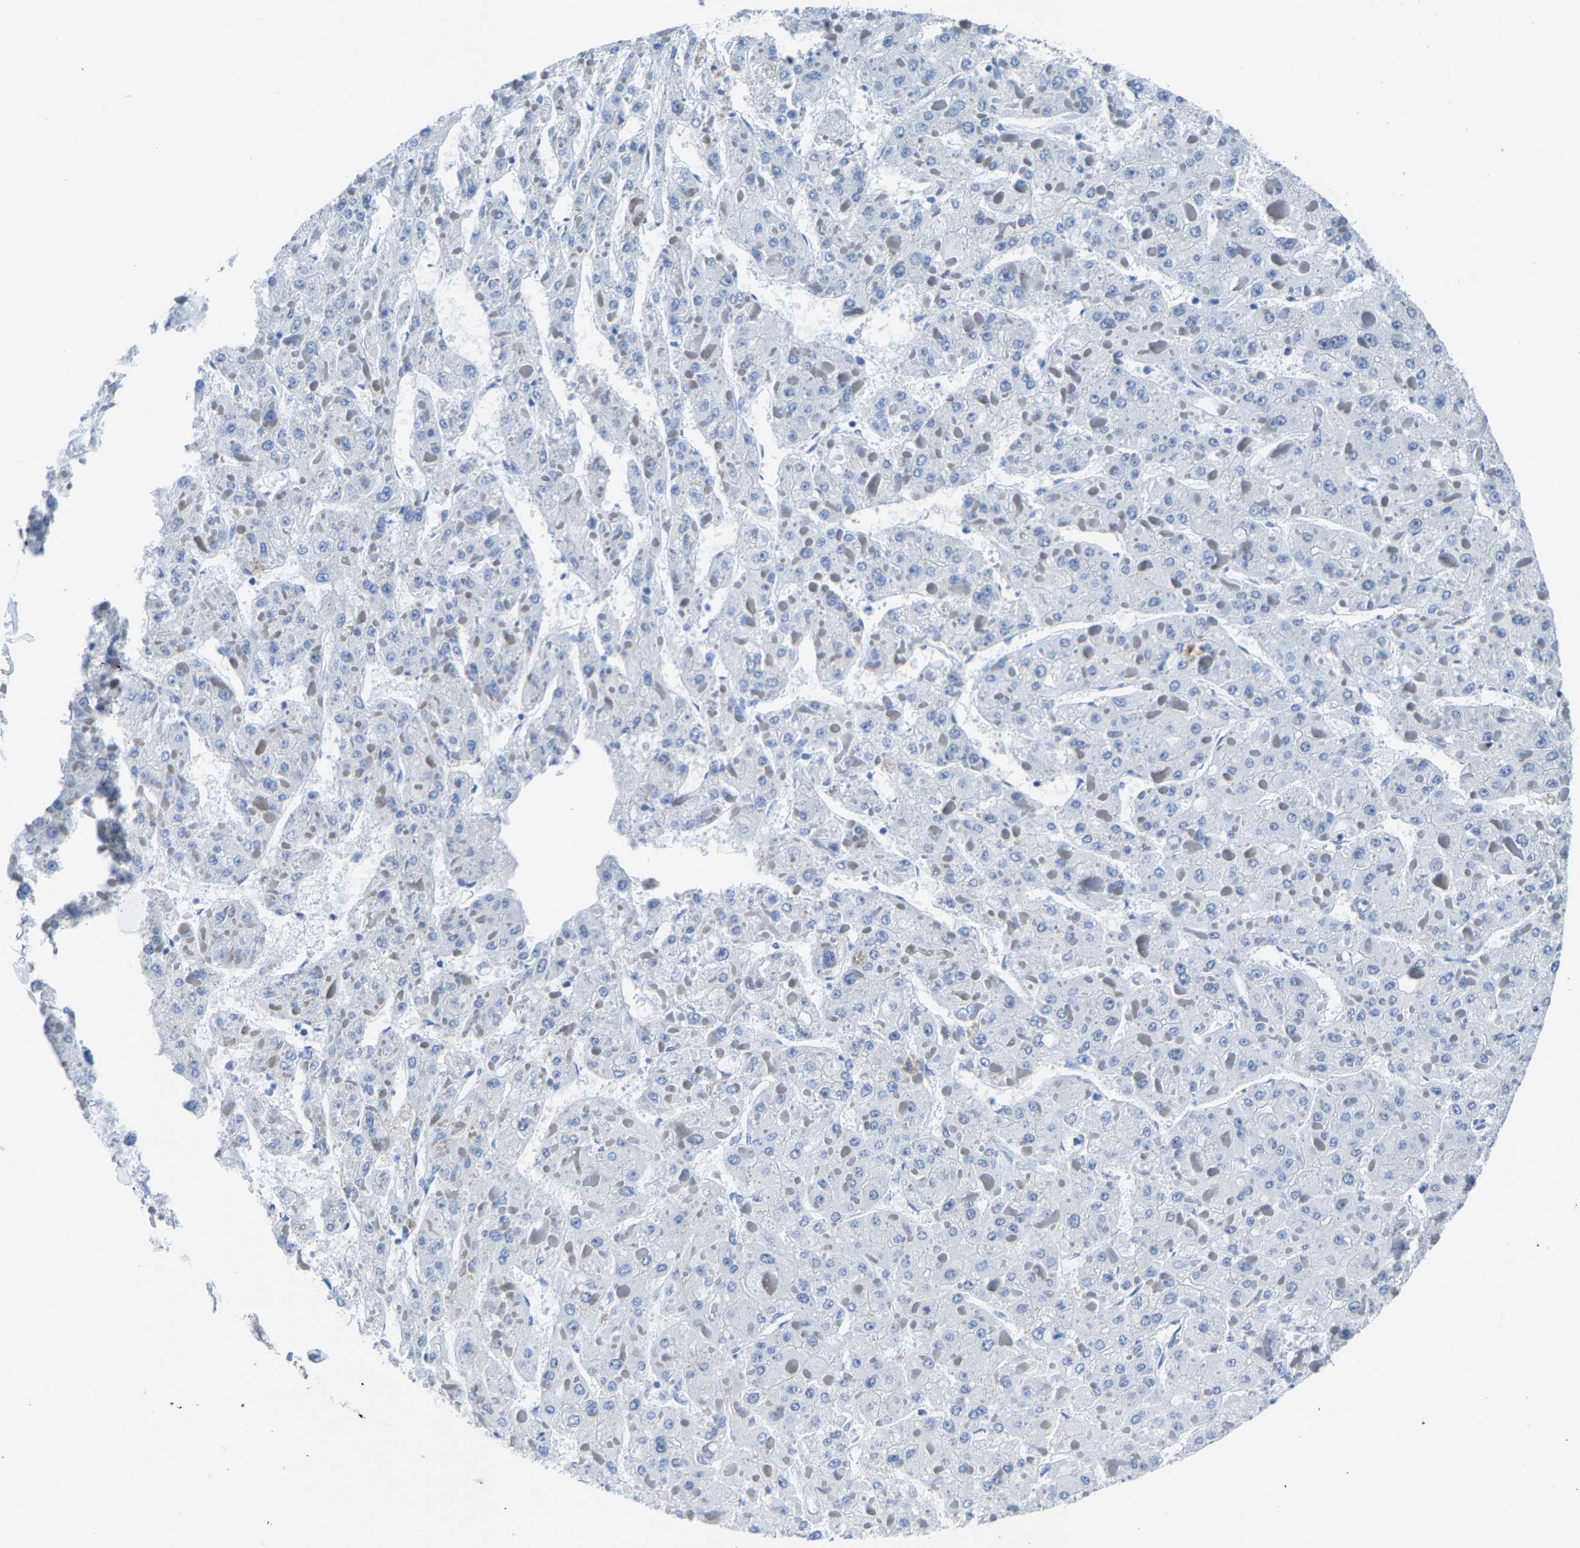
{"staining": {"intensity": "negative", "quantity": "none", "location": "none"}, "tissue": "liver cancer", "cell_type": "Tumor cells", "image_type": "cancer", "snomed": [{"axis": "morphology", "description": "Carcinoma, Hepatocellular, NOS"}, {"axis": "topography", "description": "Liver"}], "caption": "A photomicrograph of human liver hepatocellular carcinoma is negative for staining in tumor cells. Nuclei are stained in blue.", "gene": "SSH3", "patient": {"sex": "female", "age": 73}}